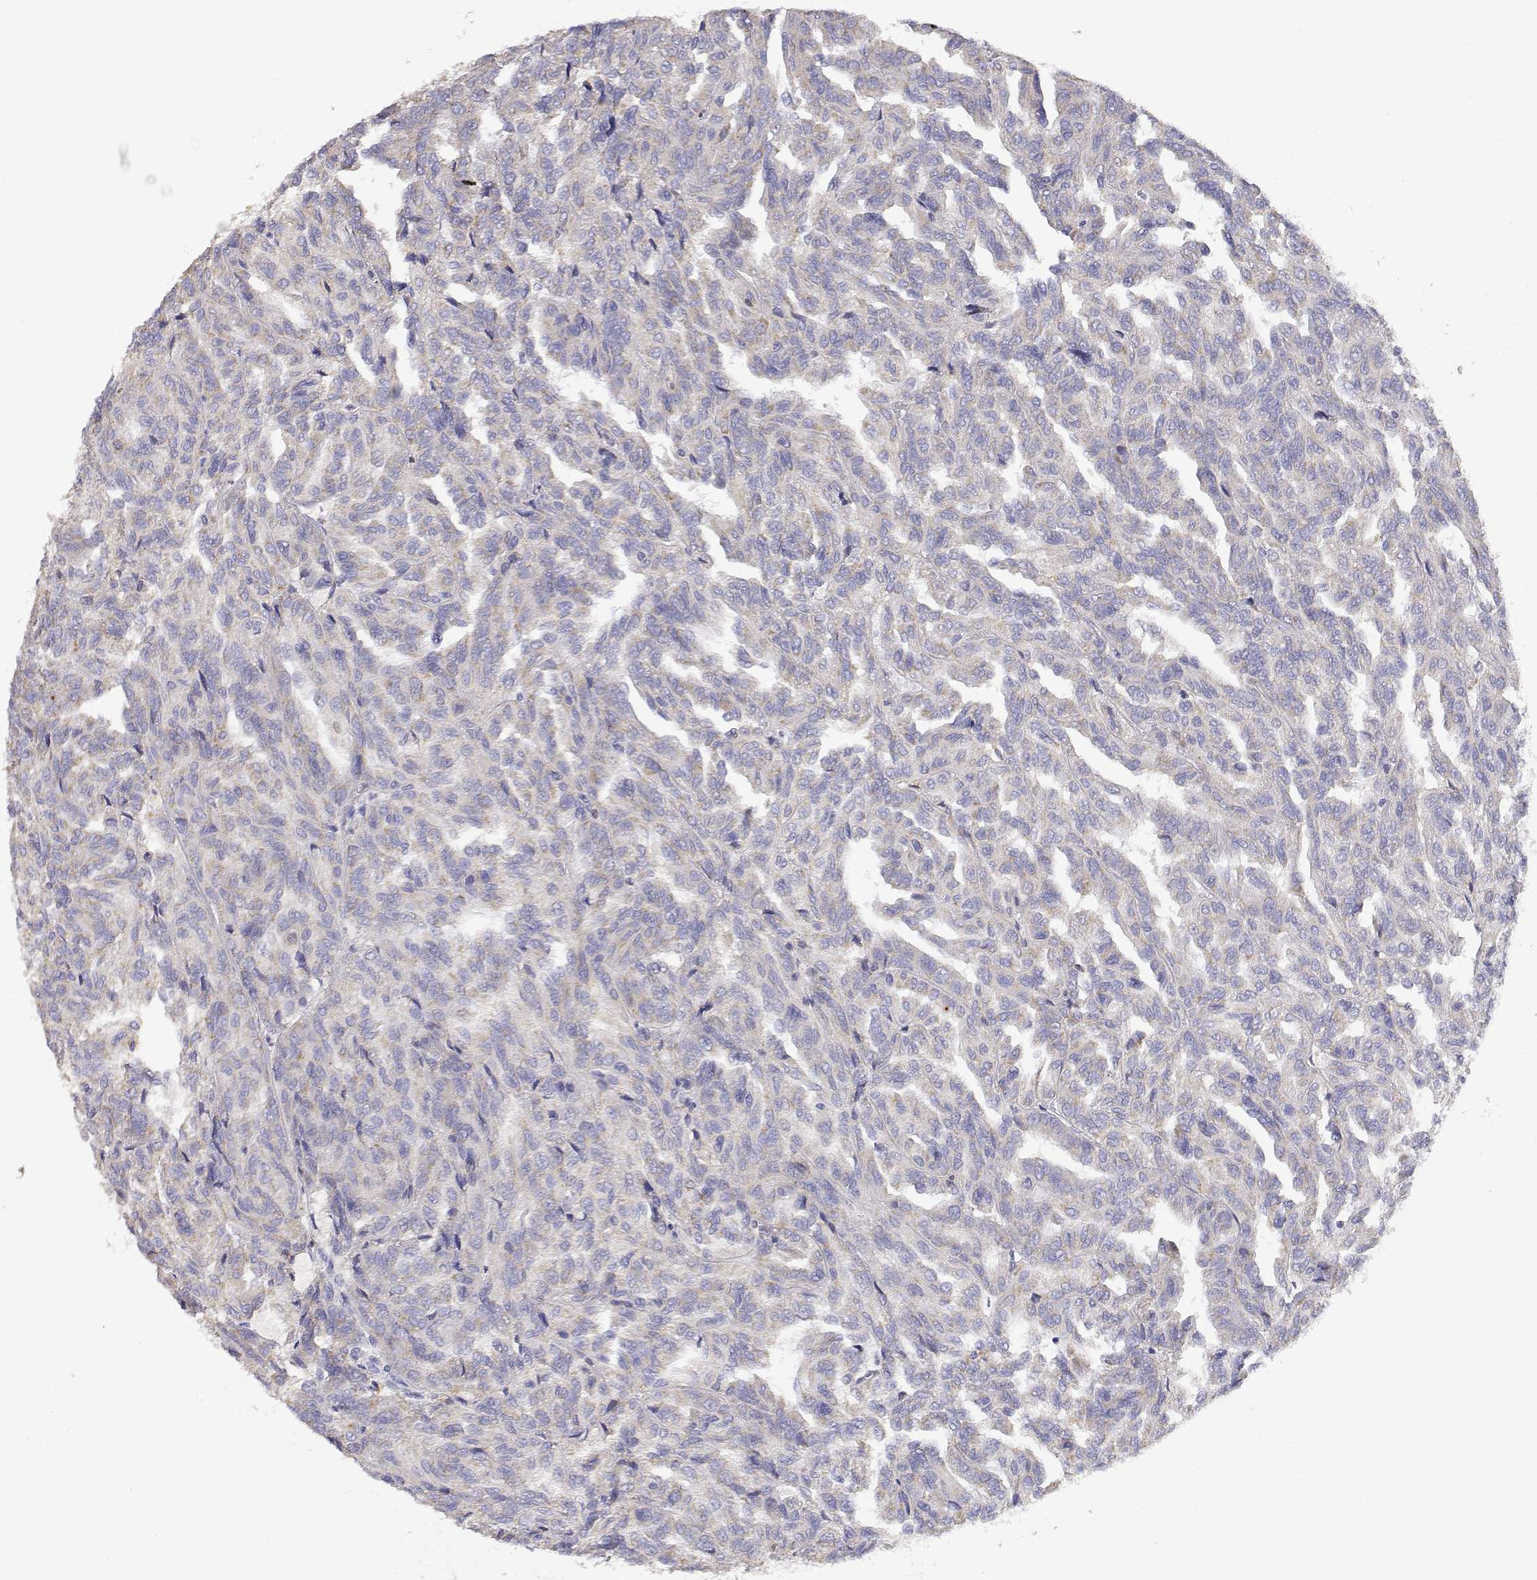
{"staining": {"intensity": "weak", "quantity": ">75%", "location": "cytoplasmic/membranous"}, "tissue": "renal cancer", "cell_type": "Tumor cells", "image_type": "cancer", "snomed": [{"axis": "morphology", "description": "Adenocarcinoma, NOS"}, {"axis": "topography", "description": "Kidney"}], "caption": "Protein expression by immunohistochemistry (IHC) reveals weak cytoplasmic/membranous positivity in approximately >75% of tumor cells in renal cancer.", "gene": "ADA", "patient": {"sex": "male", "age": 79}}